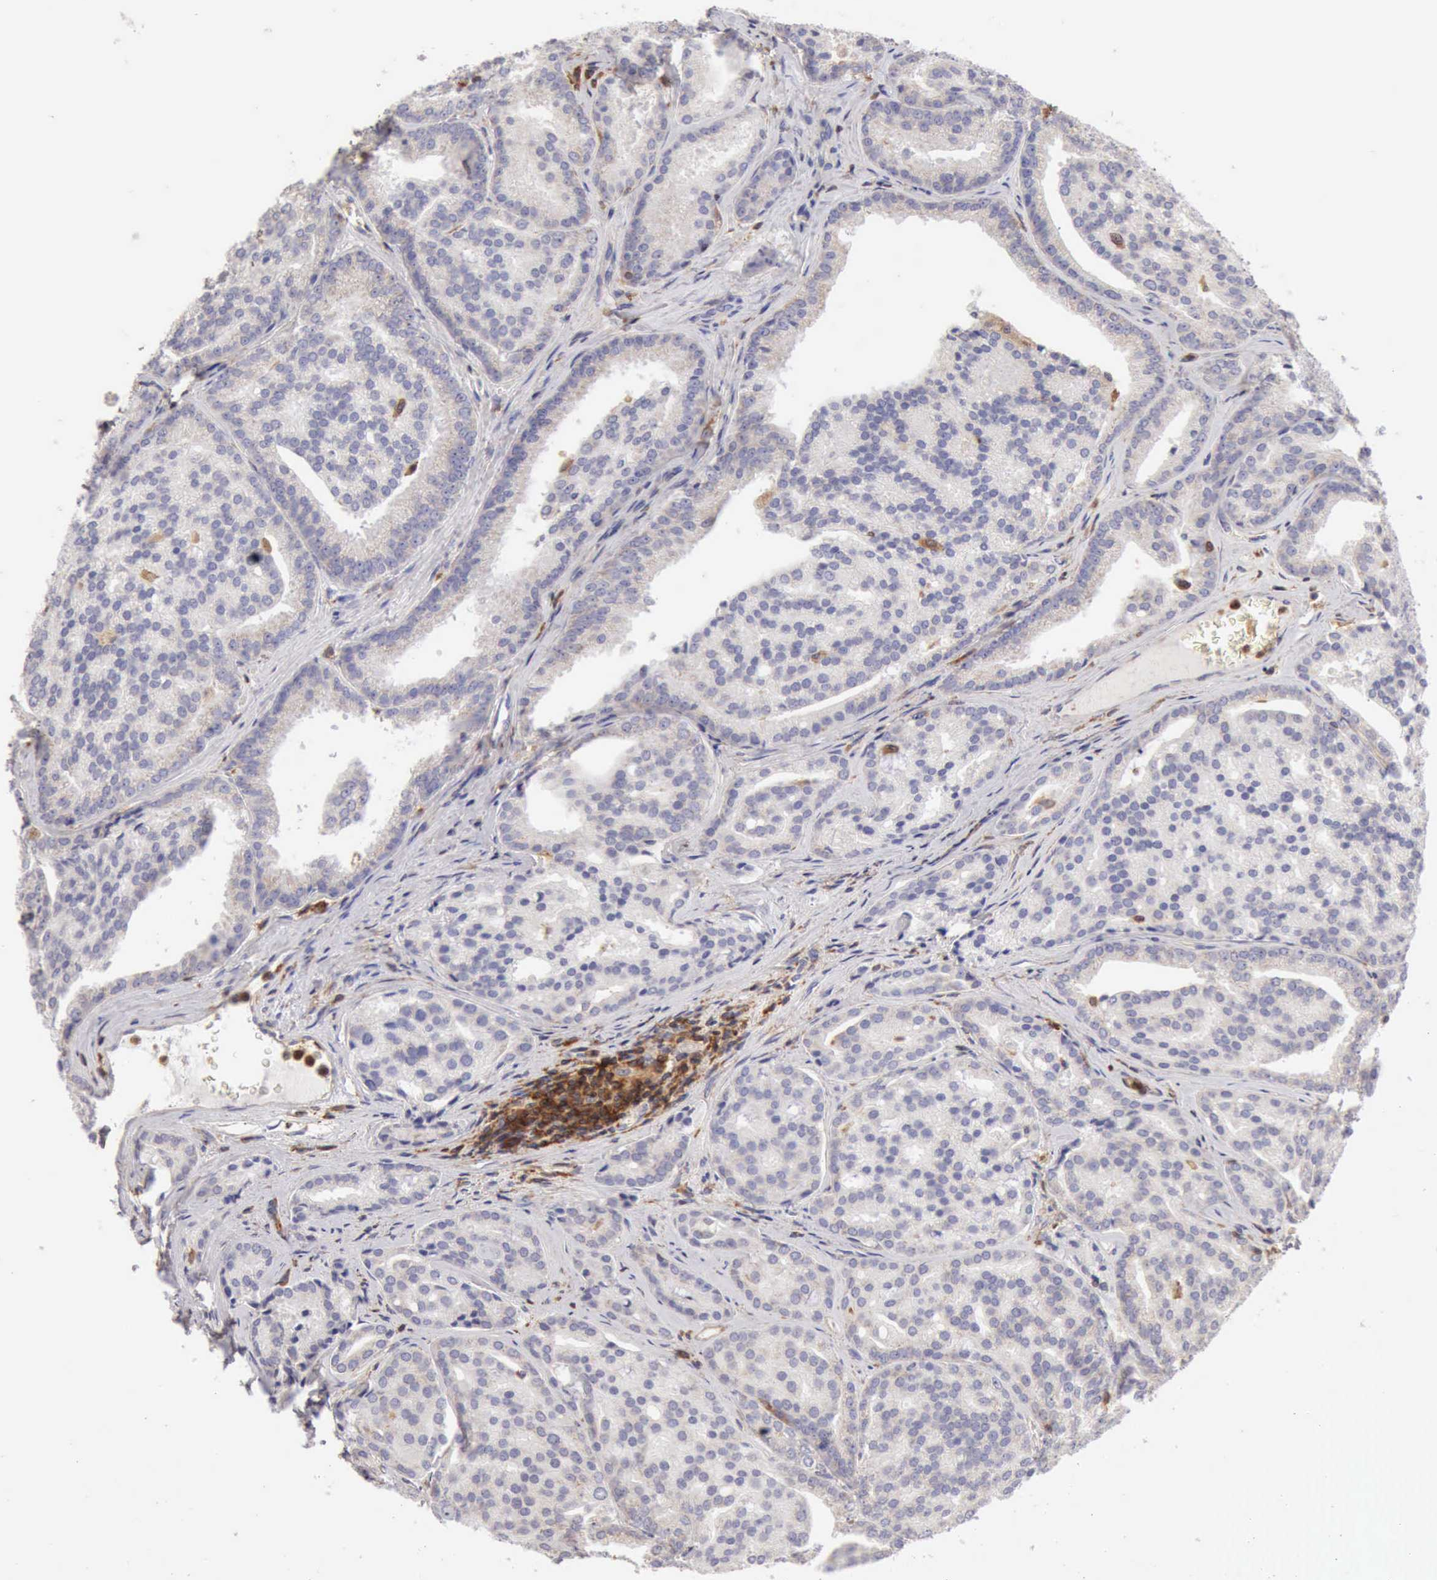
{"staining": {"intensity": "weak", "quantity": "<25%", "location": "cytoplasmic/membranous"}, "tissue": "prostate cancer", "cell_type": "Tumor cells", "image_type": "cancer", "snomed": [{"axis": "morphology", "description": "Adenocarcinoma, High grade"}, {"axis": "topography", "description": "Prostate"}], "caption": "The immunohistochemistry image has no significant positivity in tumor cells of prostate cancer tissue. (Stains: DAB IHC with hematoxylin counter stain, Microscopy: brightfield microscopy at high magnification).", "gene": "ARHGAP4", "patient": {"sex": "male", "age": 64}}